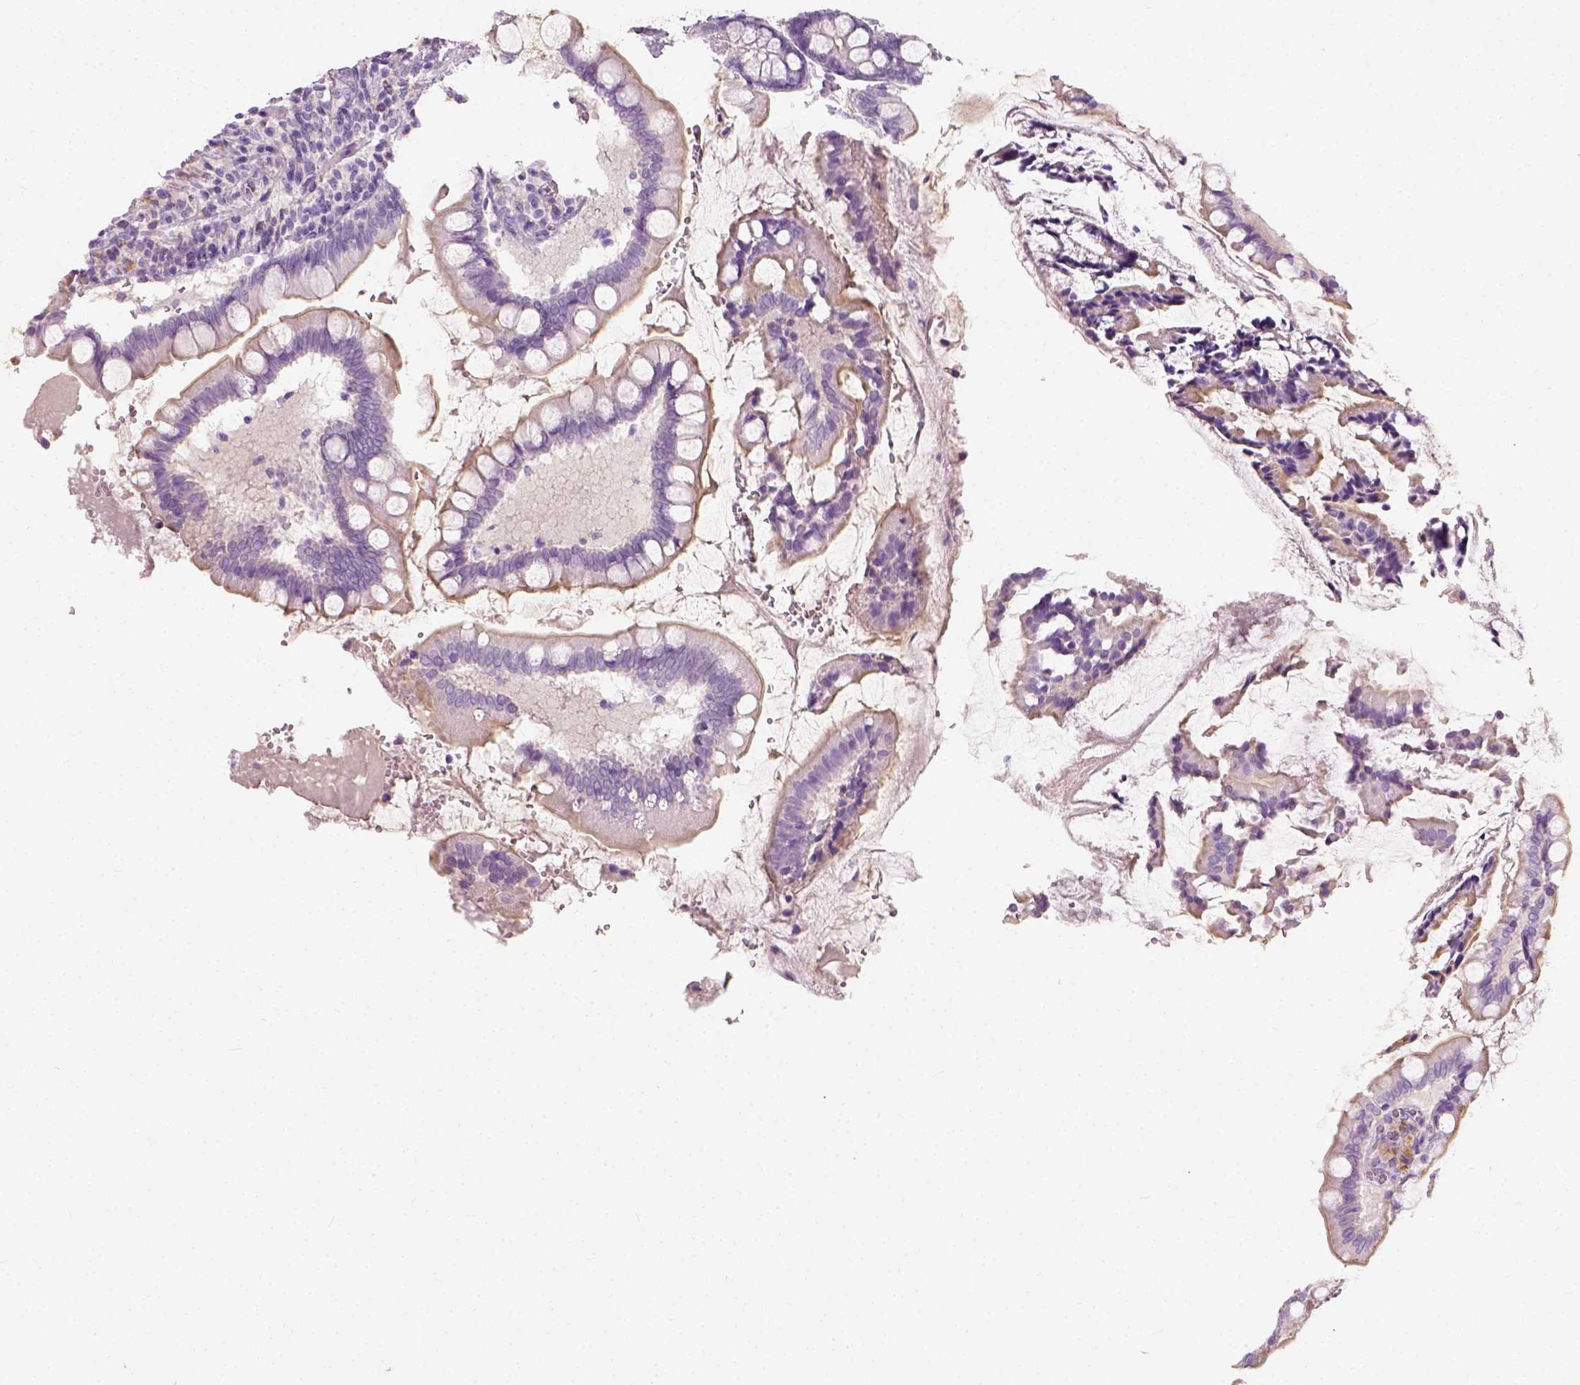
{"staining": {"intensity": "negative", "quantity": "none", "location": "none"}, "tissue": "small intestine", "cell_type": "Glandular cells", "image_type": "normal", "snomed": [{"axis": "morphology", "description": "Normal tissue, NOS"}, {"axis": "topography", "description": "Small intestine"}], "caption": "Protein analysis of unremarkable small intestine demonstrates no significant expression in glandular cells. (DAB immunohistochemistry (IHC), high magnification).", "gene": "DHCR24", "patient": {"sex": "female", "age": 56}}